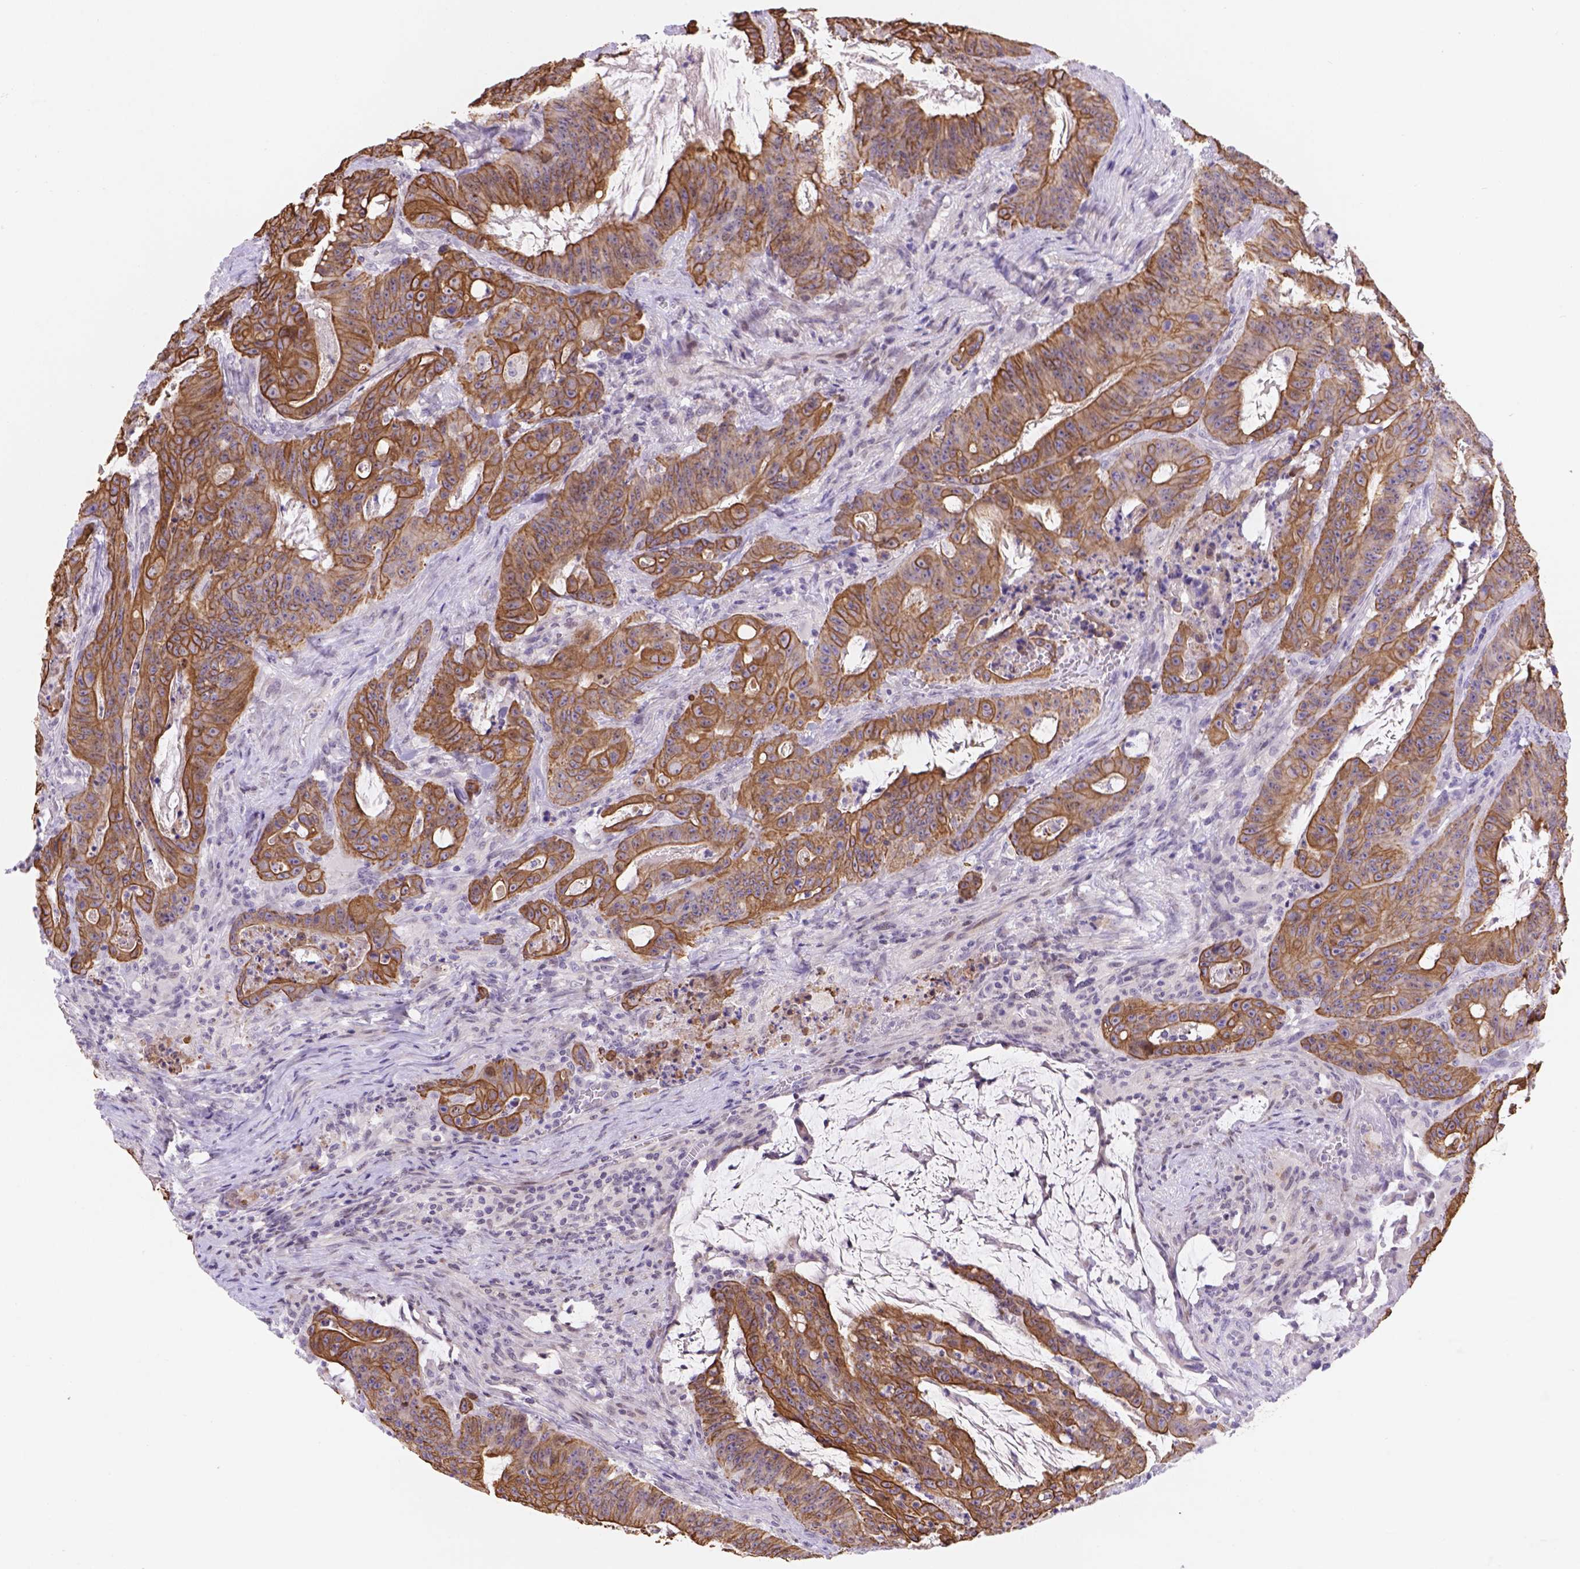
{"staining": {"intensity": "moderate", "quantity": ">75%", "location": "cytoplasmic/membranous"}, "tissue": "colorectal cancer", "cell_type": "Tumor cells", "image_type": "cancer", "snomed": [{"axis": "morphology", "description": "Adenocarcinoma, NOS"}, {"axis": "topography", "description": "Colon"}], "caption": "Immunohistochemistry (IHC) image of neoplastic tissue: colorectal adenocarcinoma stained using IHC displays medium levels of moderate protein expression localized specifically in the cytoplasmic/membranous of tumor cells, appearing as a cytoplasmic/membranous brown color.", "gene": "DMWD", "patient": {"sex": "male", "age": 33}}